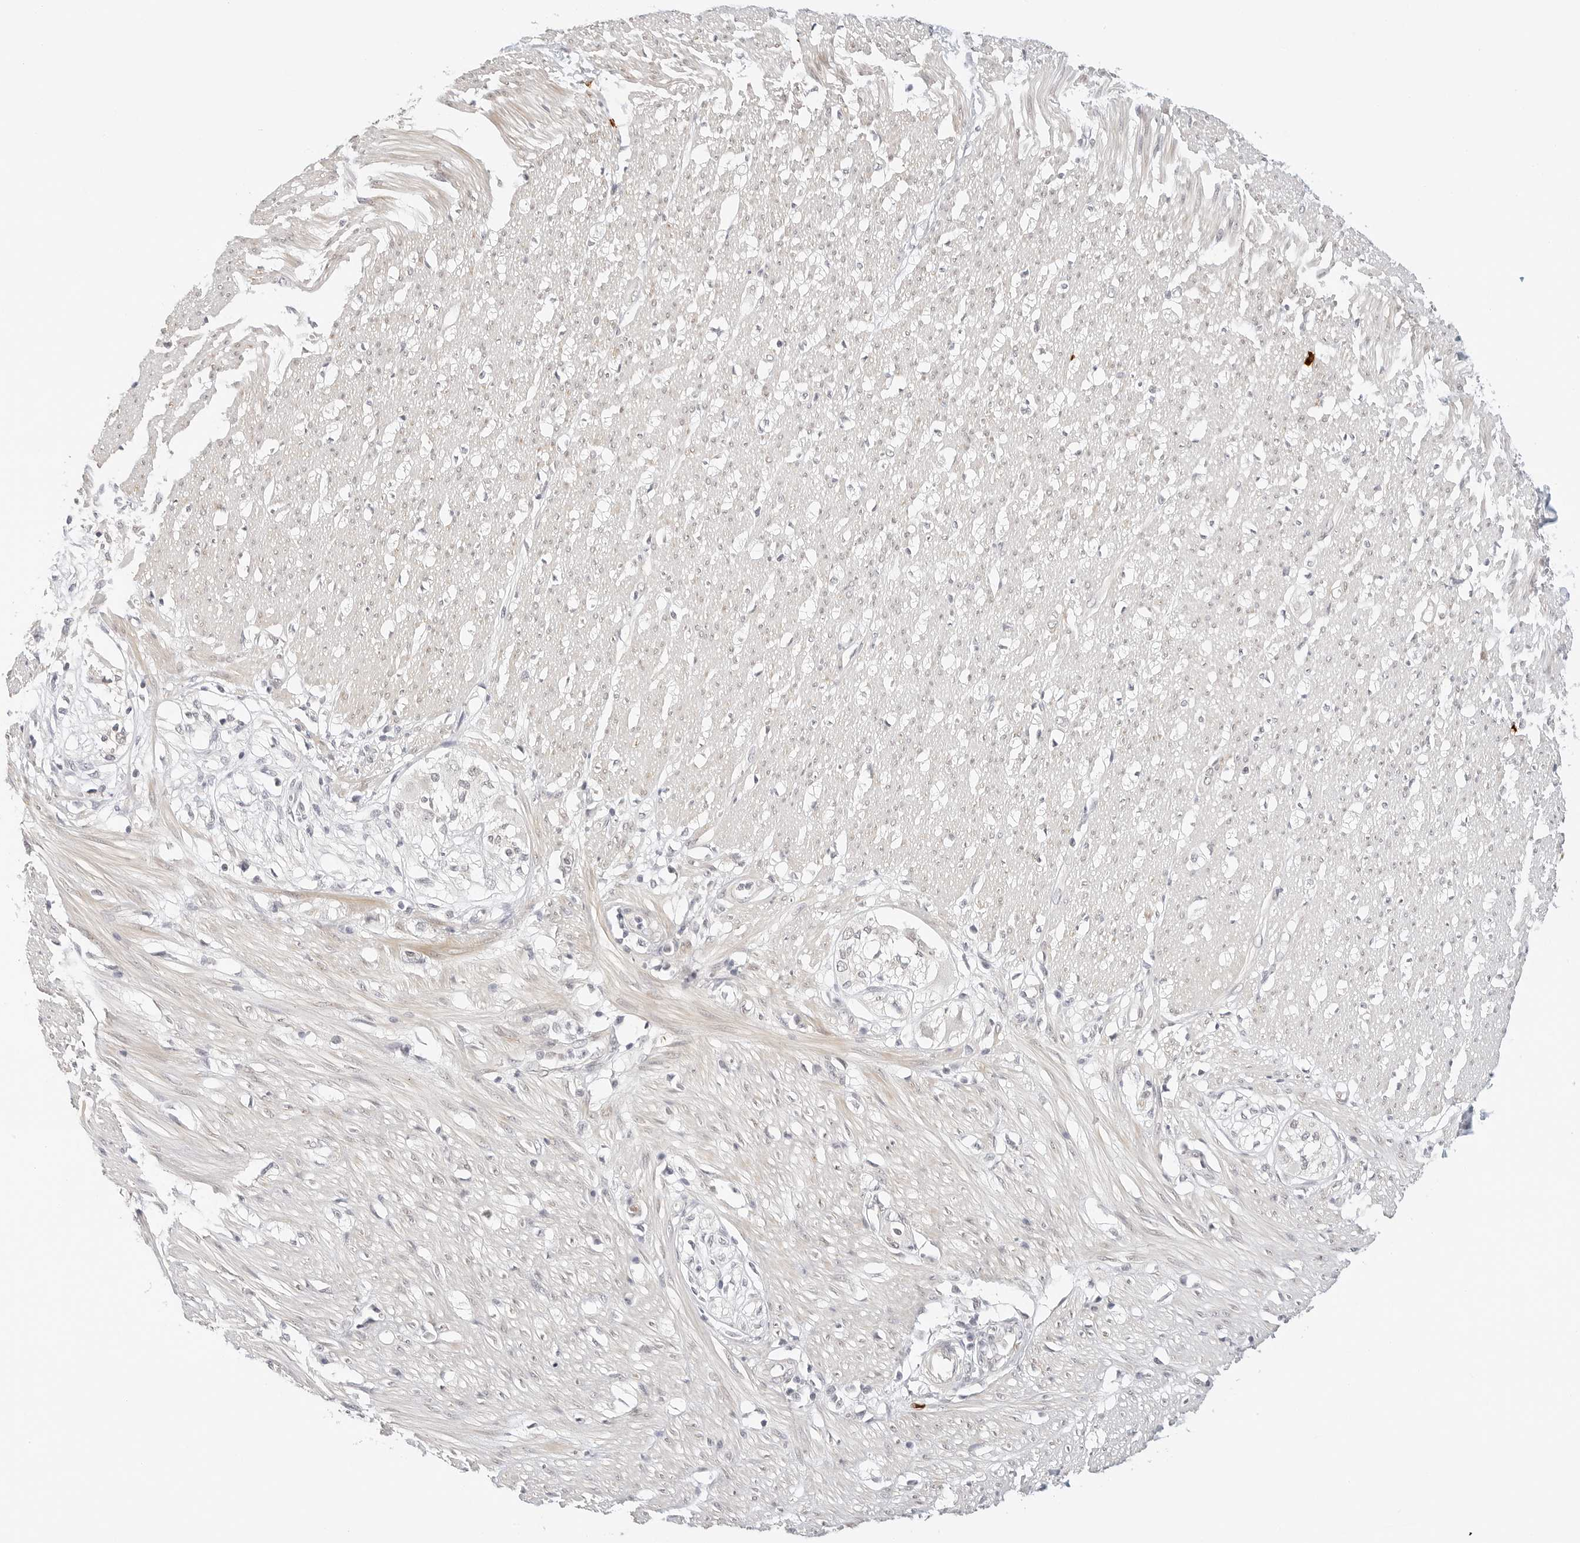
{"staining": {"intensity": "weak", "quantity": "25%-75%", "location": "cytoplasmic/membranous"}, "tissue": "smooth muscle", "cell_type": "Smooth muscle cells", "image_type": "normal", "snomed": [{"axis": "morphology", "description": "Normal tissue, NOS"}, {"axis": "morphology", "description": "Adenocarcinoma, NOS"}, {"axis": "topography", "description": "Colon"}, {"axis": "topography", "description": "Peripheral nerve tissue"}], "caption": "Unremarkable smooth muscle reveals weak cytoplasmic/membranous staining in about 25%-75% of smooth muscle cells (DAB = brown stain, brightfield microscopy at high magnification)..", "gene": "TEKT2", "patient": {"sex": "male", "age": 14}}